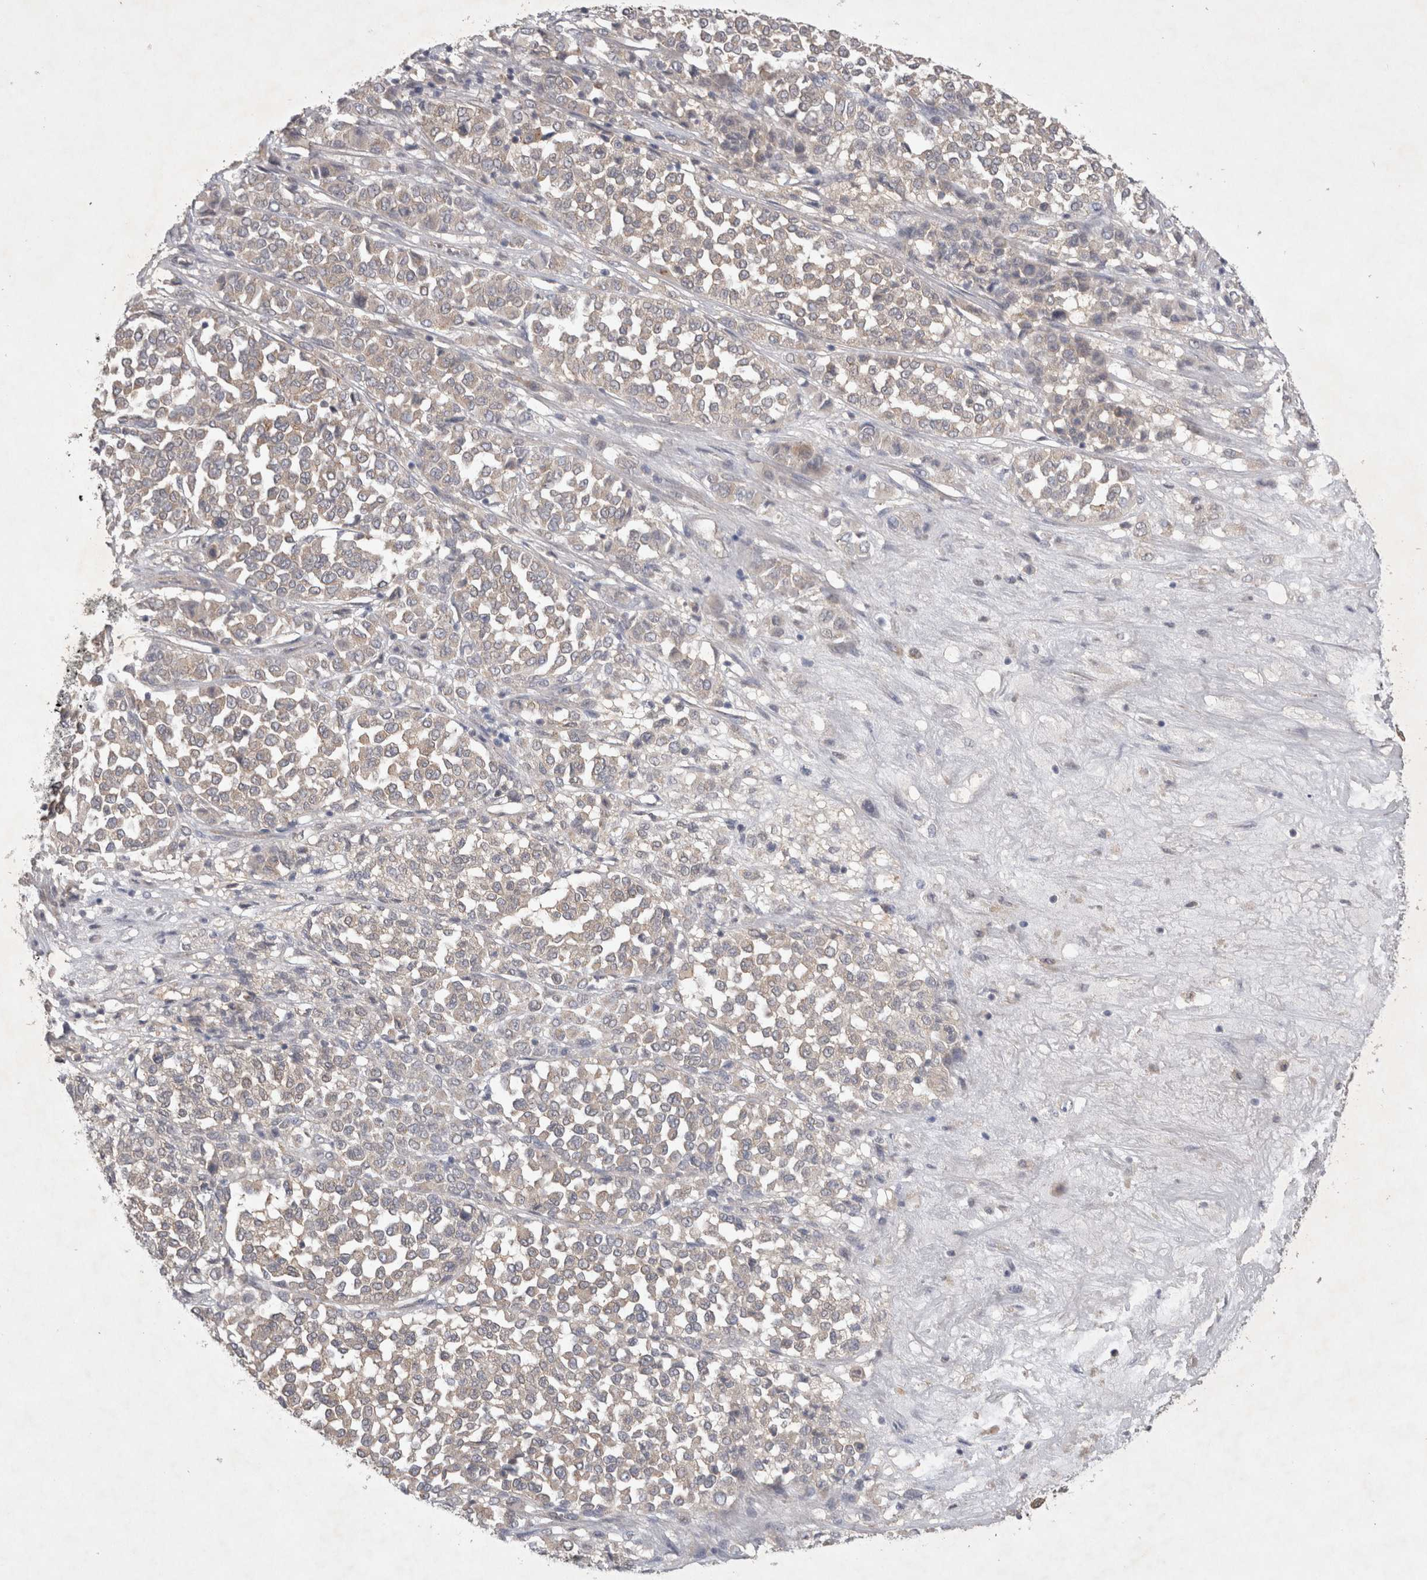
{"staining": {"intensity": "negative", "quantity": "none", "location": "none"}, "tissue": "melanoma", "cell_type": "Tumor cells", "image_type": "cancer", "snomed": [{"axis": "morphology", "description": "Malignant melanoma, Metastatic site"}, {"axis": "topography", "description": "Pancreas"}], "caption": "Immunohistochemistry (IHC) of human malignant melanoma (metastatic site) exhibits no positivity in tumor cells. (Immunohistochemistry (IHC), brightfield microscopy, high magnification).", "gene": "SRD5A3", "patient": {"sex": "female", "age": 30}}